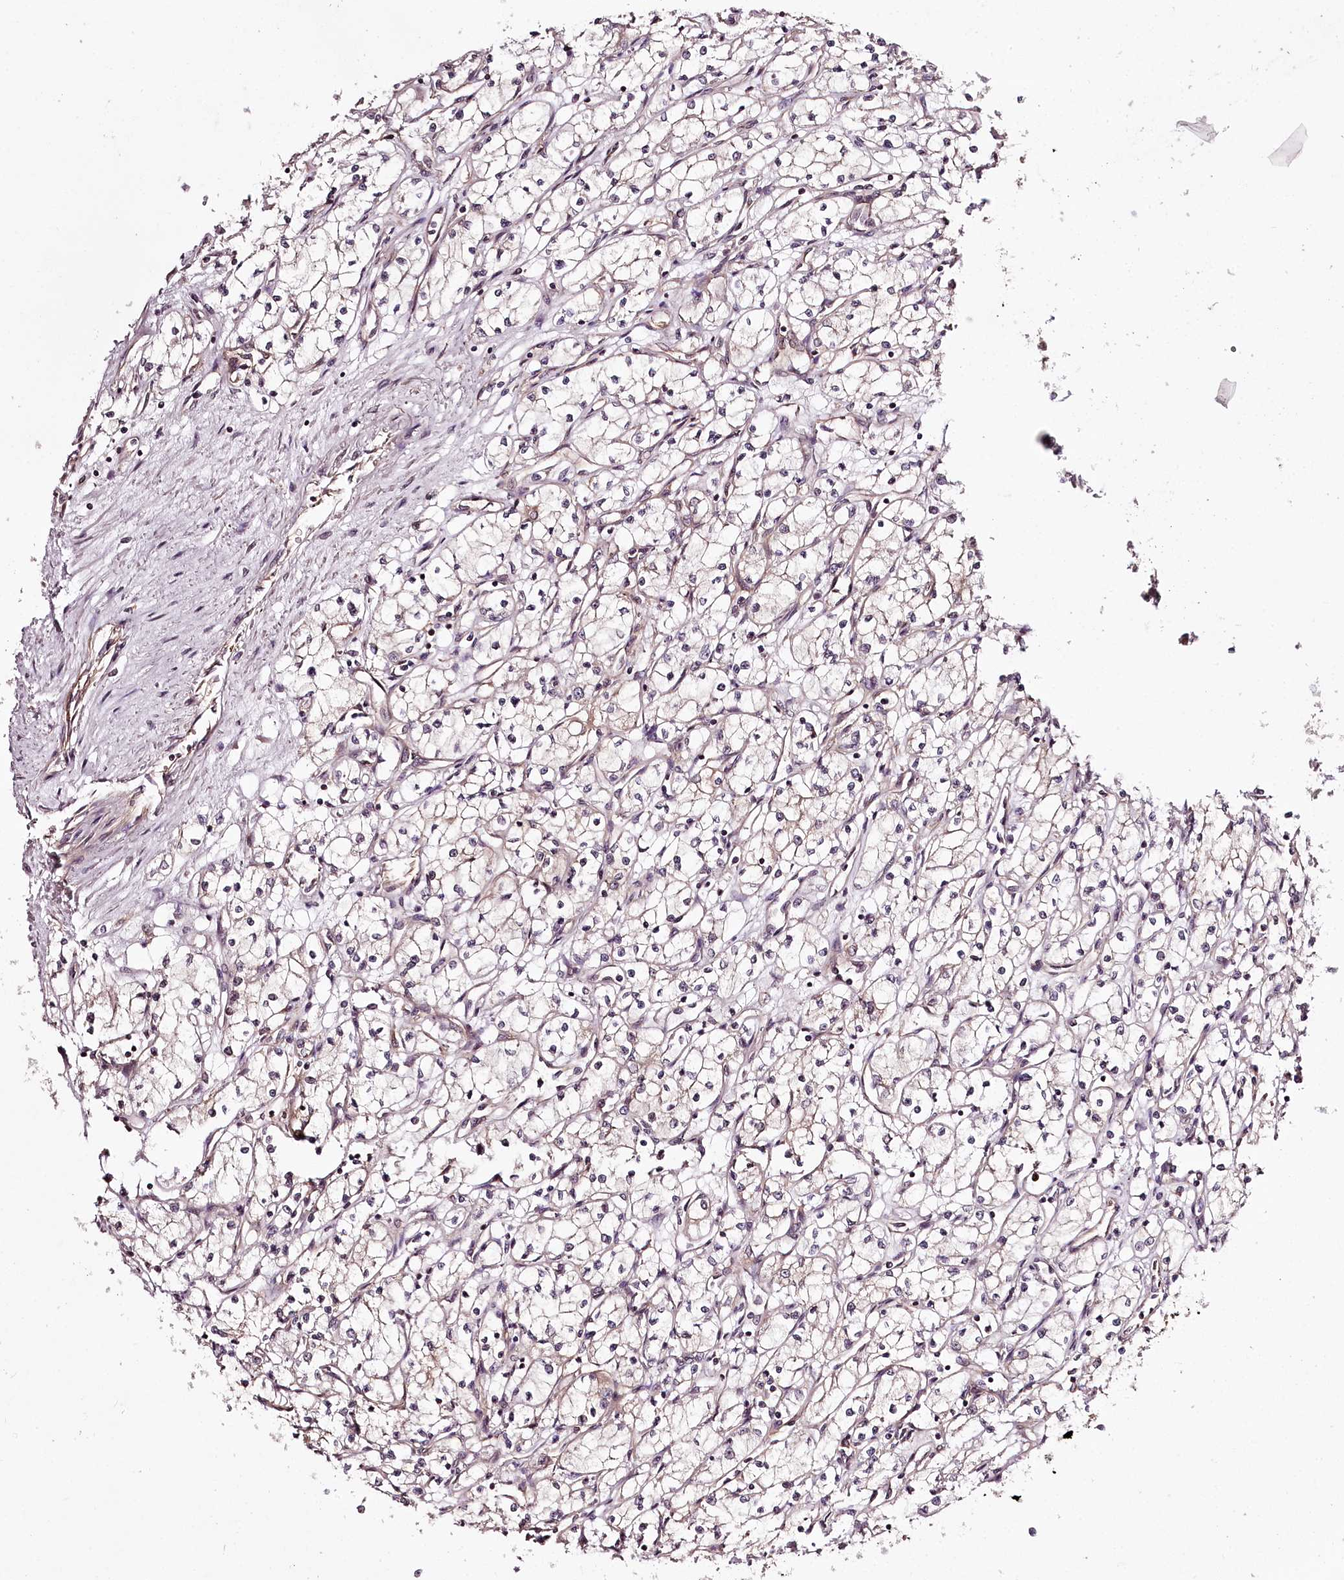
{"staining": {"intensity": "negative", "quantity": "none", "location": "none"}, "tissue": "renal cancer", "cell_type": "Tumor cells", "image_type": "cancer", "snomed": [{"axis": "morphology", "description": "Adenocarcinoma, NOS"}, {"axis": "topography", "description": "Kidney"}], "caption": "Tumor cells show no significant positivity in renal cancer (adenocarcinoma). The staining is performed using DAB (3,3'-diaminobenzidine) brown chromogen with nuclei counter-stained in using hematoxylin.", "gene": "TARS1", "patient": {"sex": "male", "age": 59}}